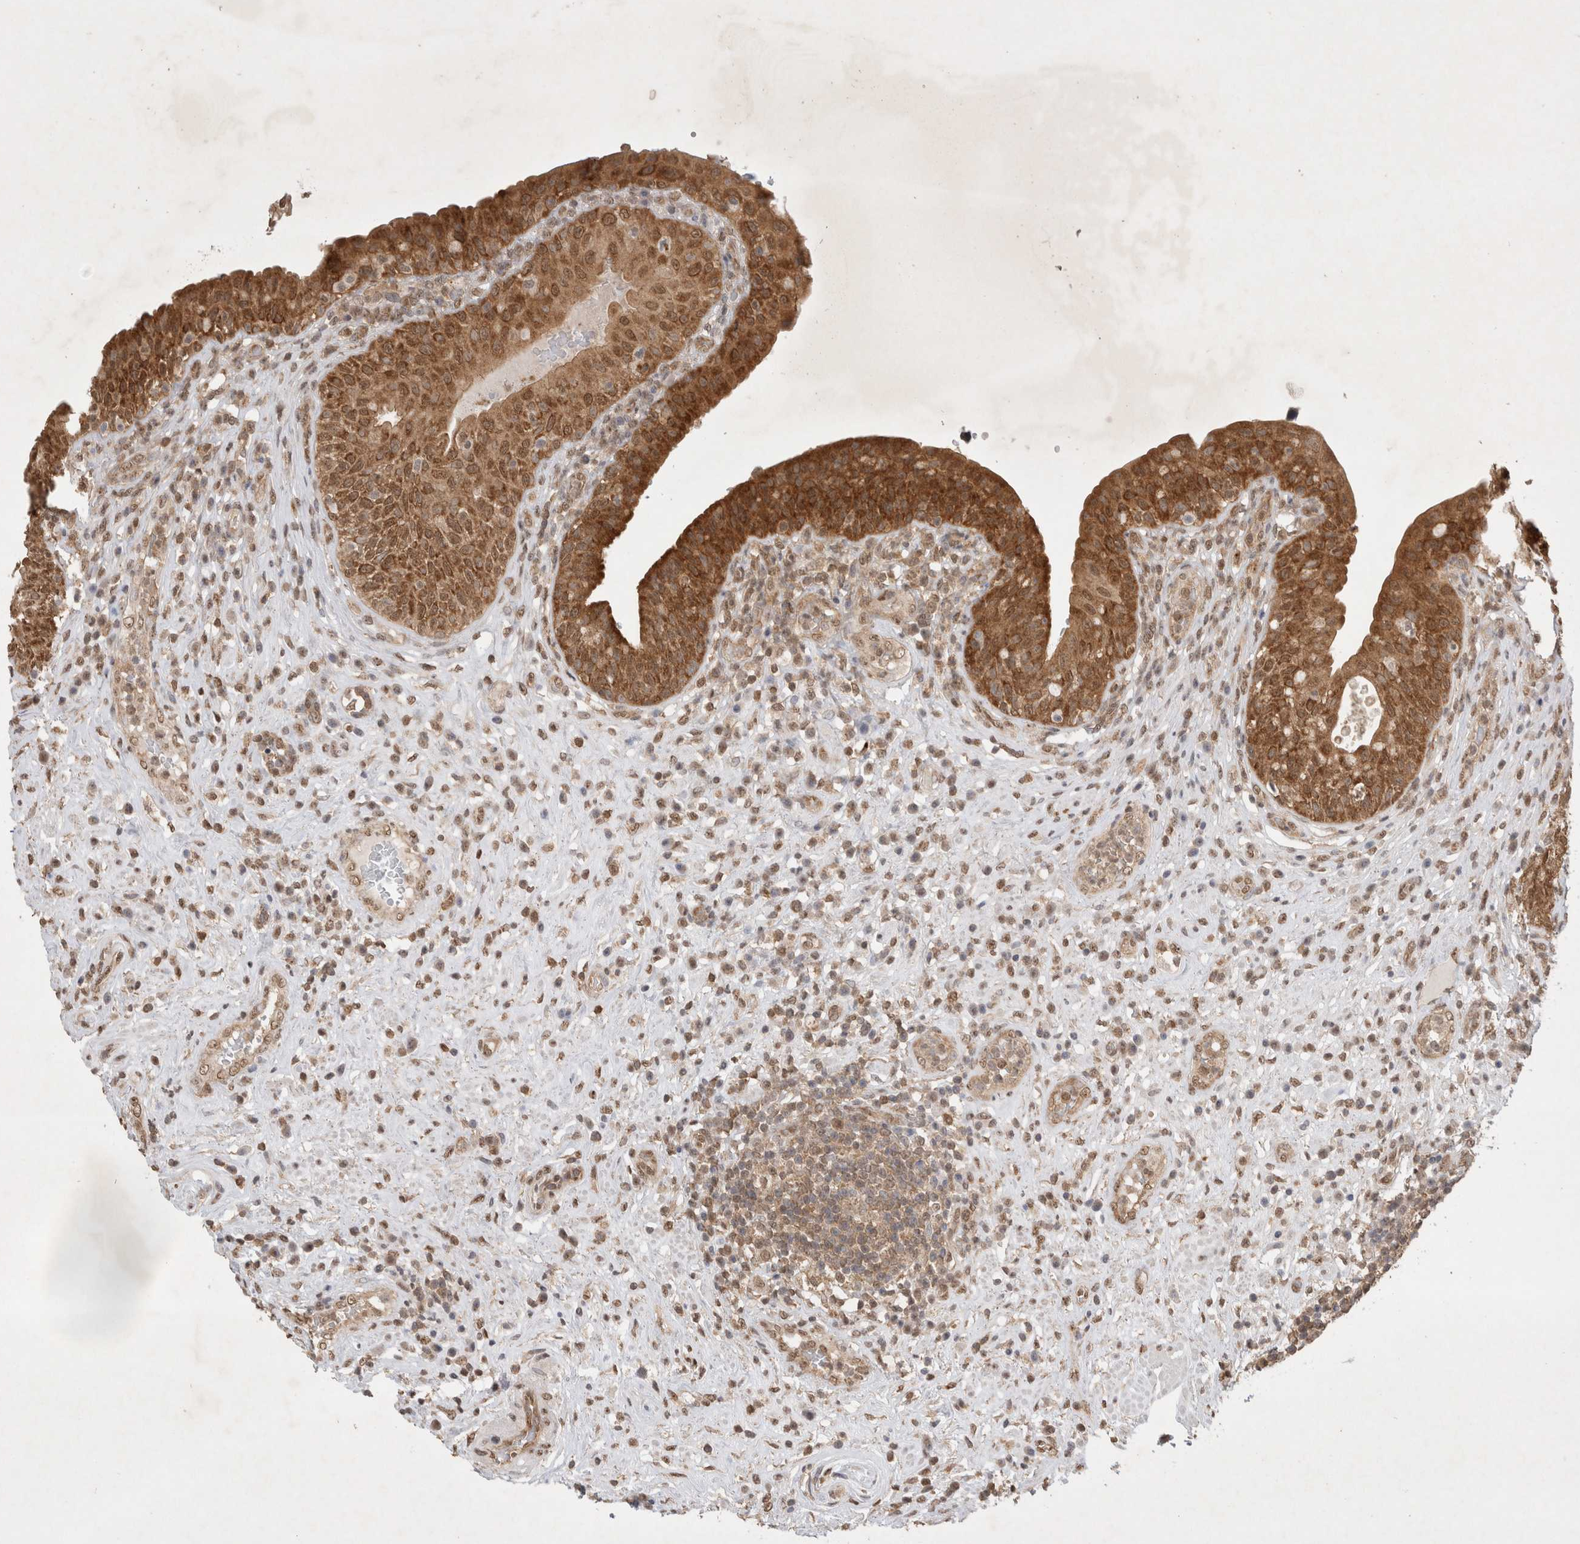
{"staining": {"intensity": "strong", "quantity": ">75%", "location": "cytoplasmic/membranous"}, "tissue": "urinary bladder", "cell_type": "Urothelial cells", "image_type": "normal", "snomed": [{"axis": "morphology", "description": "Normal tissue, NOS"}, {"axis": "topography", "description": "Urinary bladder"}], "caption": "Unremarkable urinary bladder reveals strong cytoplasmic/membranous positivity in about >75% of urothelial cells, visualized by immunohistochemistry.", "gene": "WIPF2", "patient": {"sex": "female", "age": 62}}